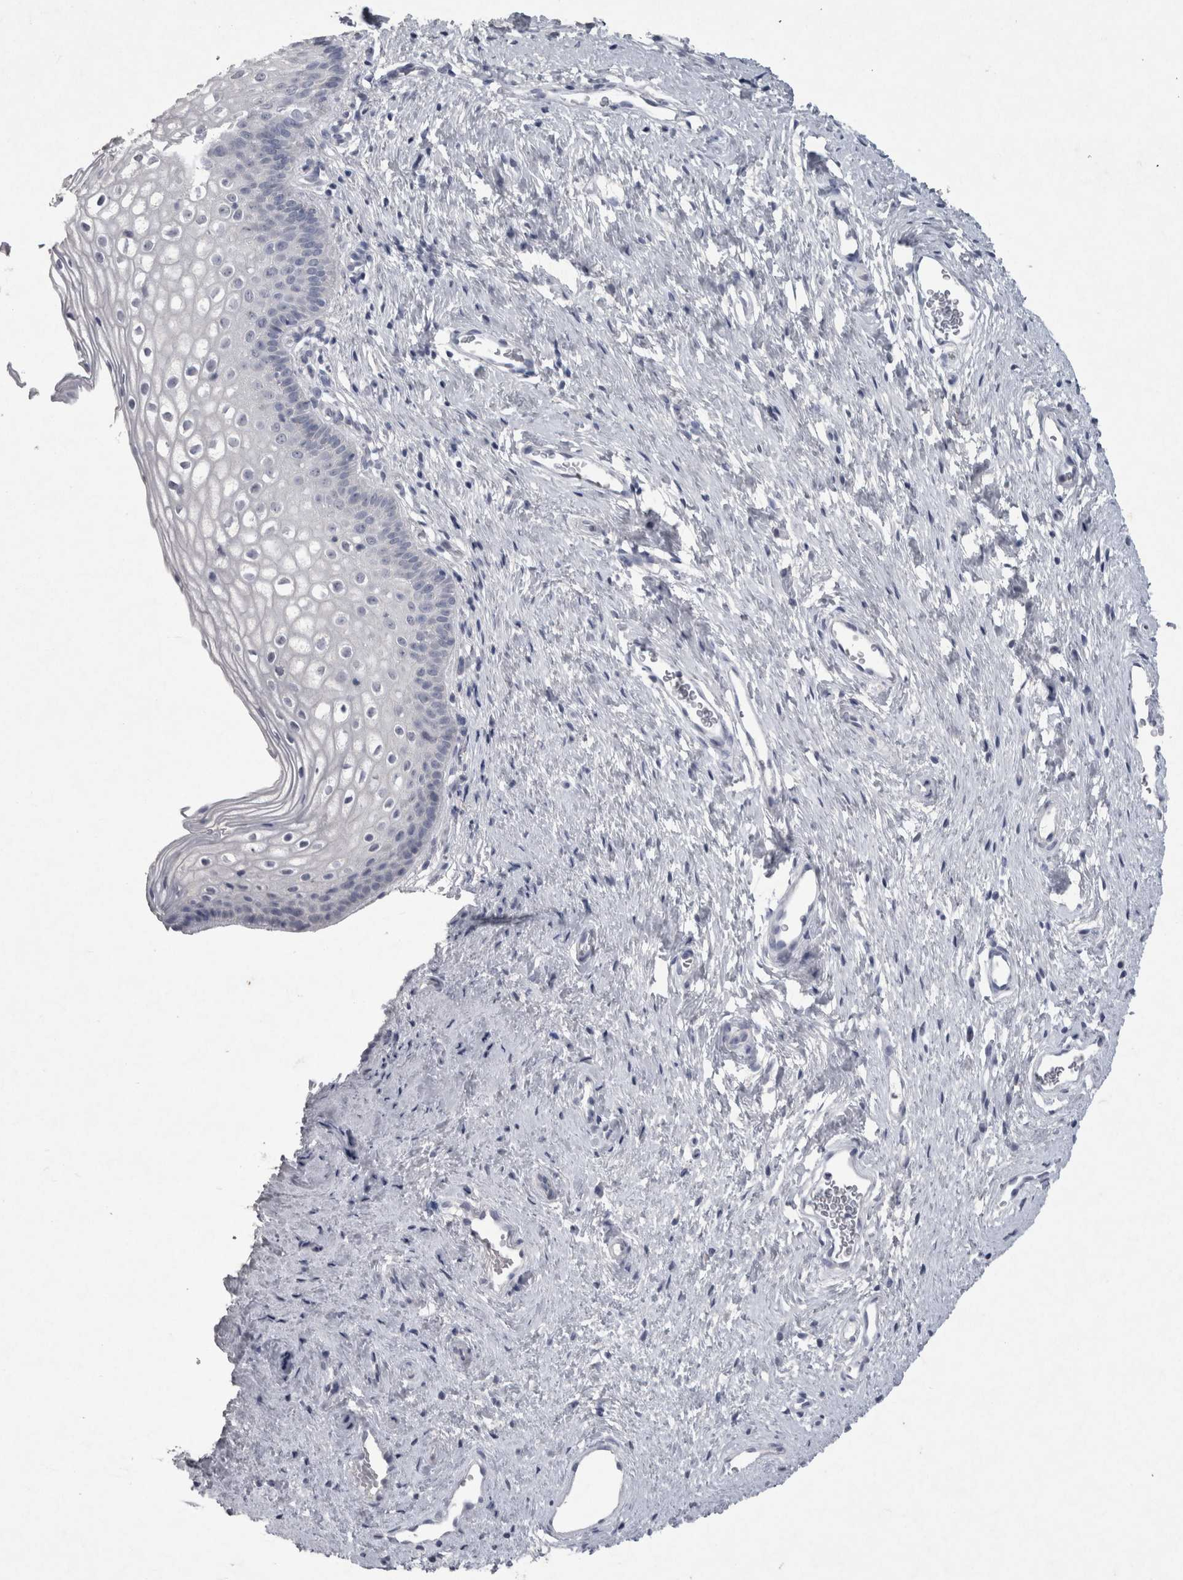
{"staining": {"intensity": "negative", "quantity": "none", "location": "none"}, "tissue": "cervix", "cell_type": "Glandular cells", "image_type": "normal", "snomed": [{"axis": "morphology", "description": "Normal tissue, NOS"}, {"axis": "topography", "description": "Cervix"}], "caption": "A histopathology image of human cervix is negative for staining in glandular cells. (Brightfield microscopy of DAB immunohistochemistry at high magnification).", "gene": "PDX1", "patient": {"sex": "female", "age": 27}}